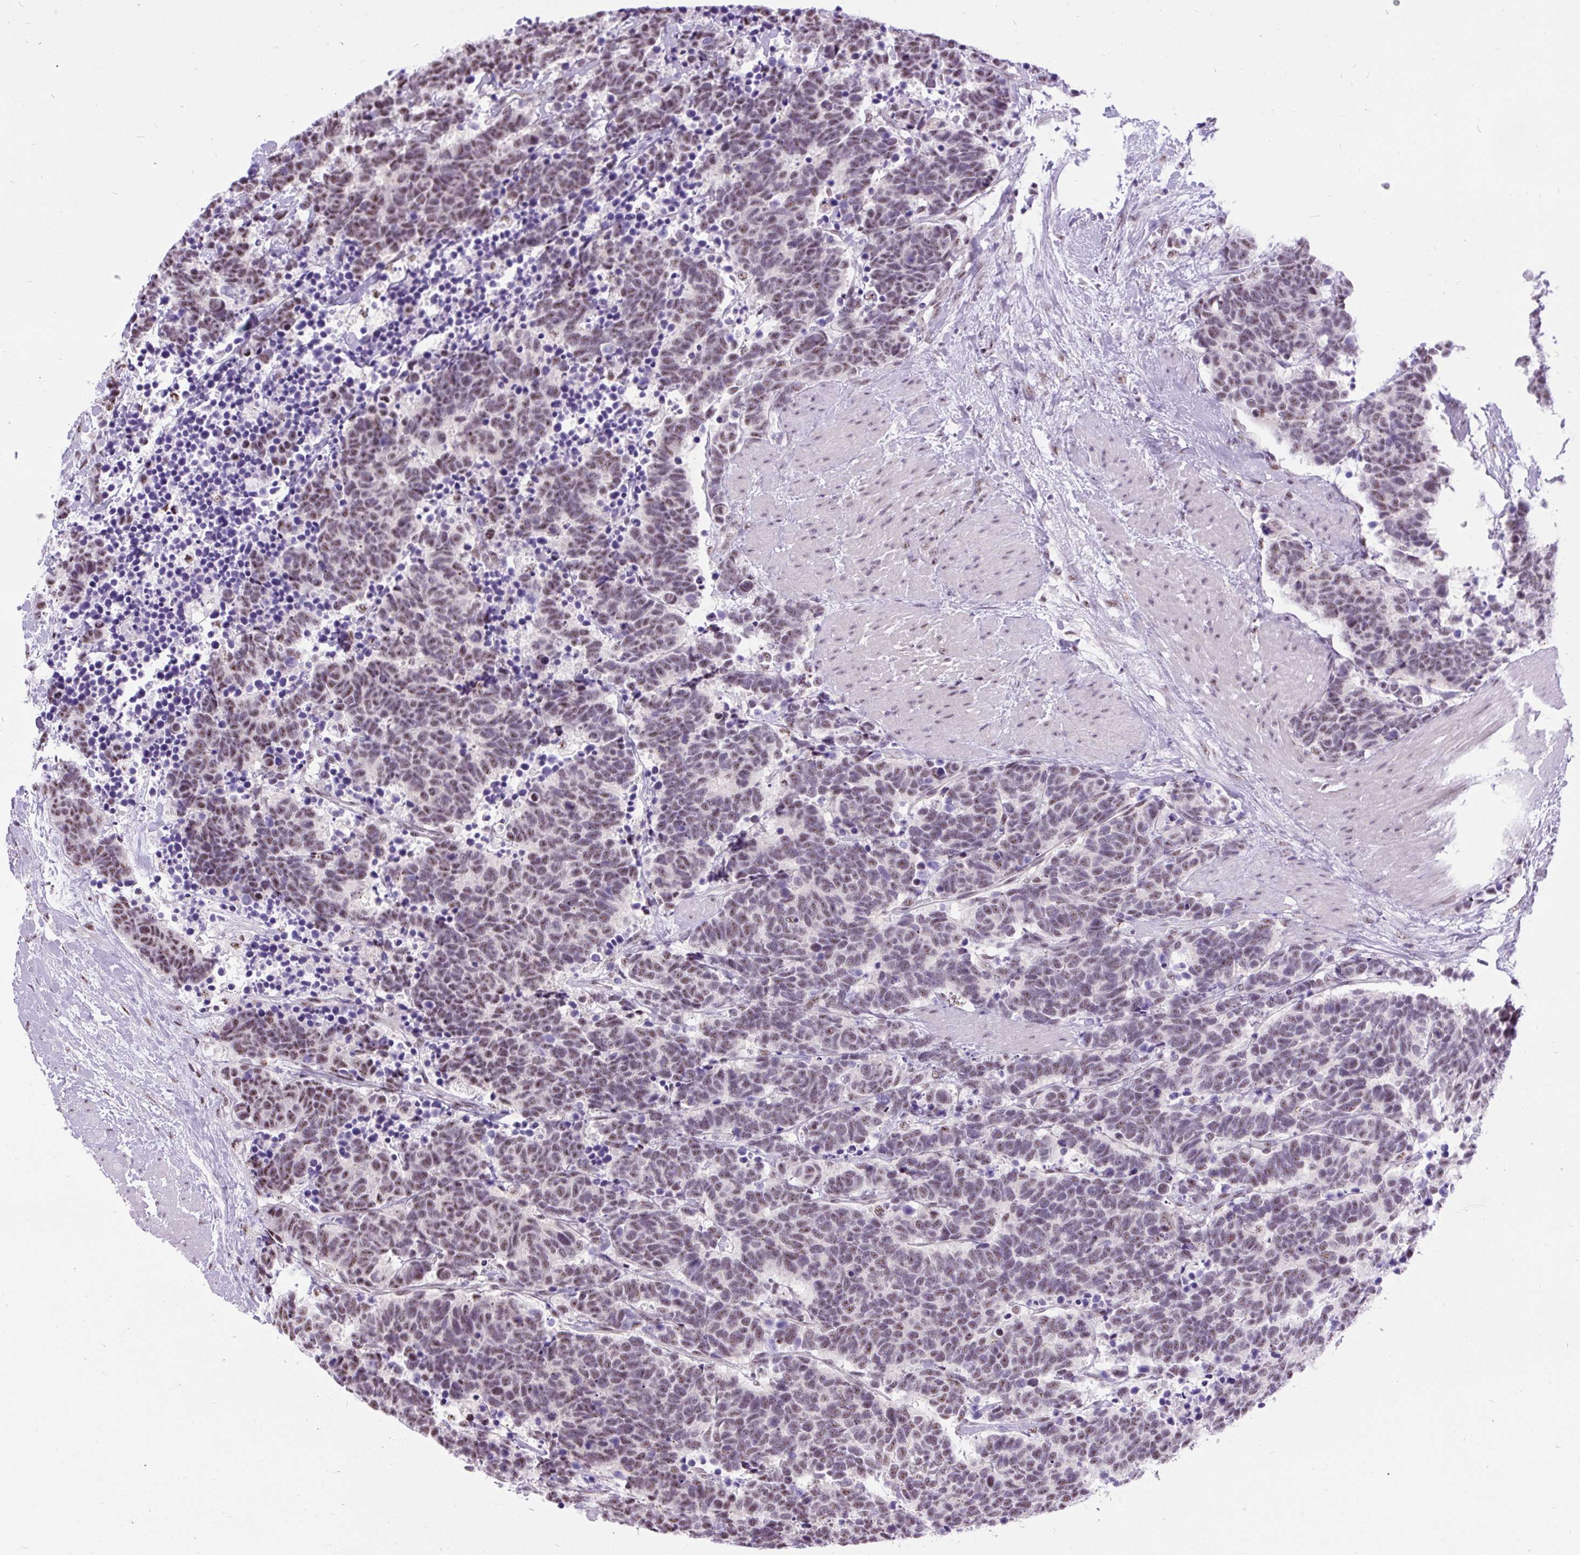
{"staining": {"intensity": "weak", "quantity": "25%-75%", "location": "nuclear"}, "tissue": "carcinoid", "cell_type": "Tumor cells", "image_type": "cancer", "snomed": [{"axis": "morphology", "description": "Carcinoma, NOS"}, {"axis": "morphology", "description": "Carcinoid, malignant, NOS"}, {"axis": "topography", "description": "Prostate"}], "caption": "Carcinoid stained with DAB (3,3'-diaminobenzidine) IHC demonstrates low levels of weak nuclear expression in approximately 25%-75% of tumor cells. (brown staining indicates protein expression, while blue staining denotes nuclei).", "gene": "SMC5", "patient": {"sex": "male", "age": 57}}